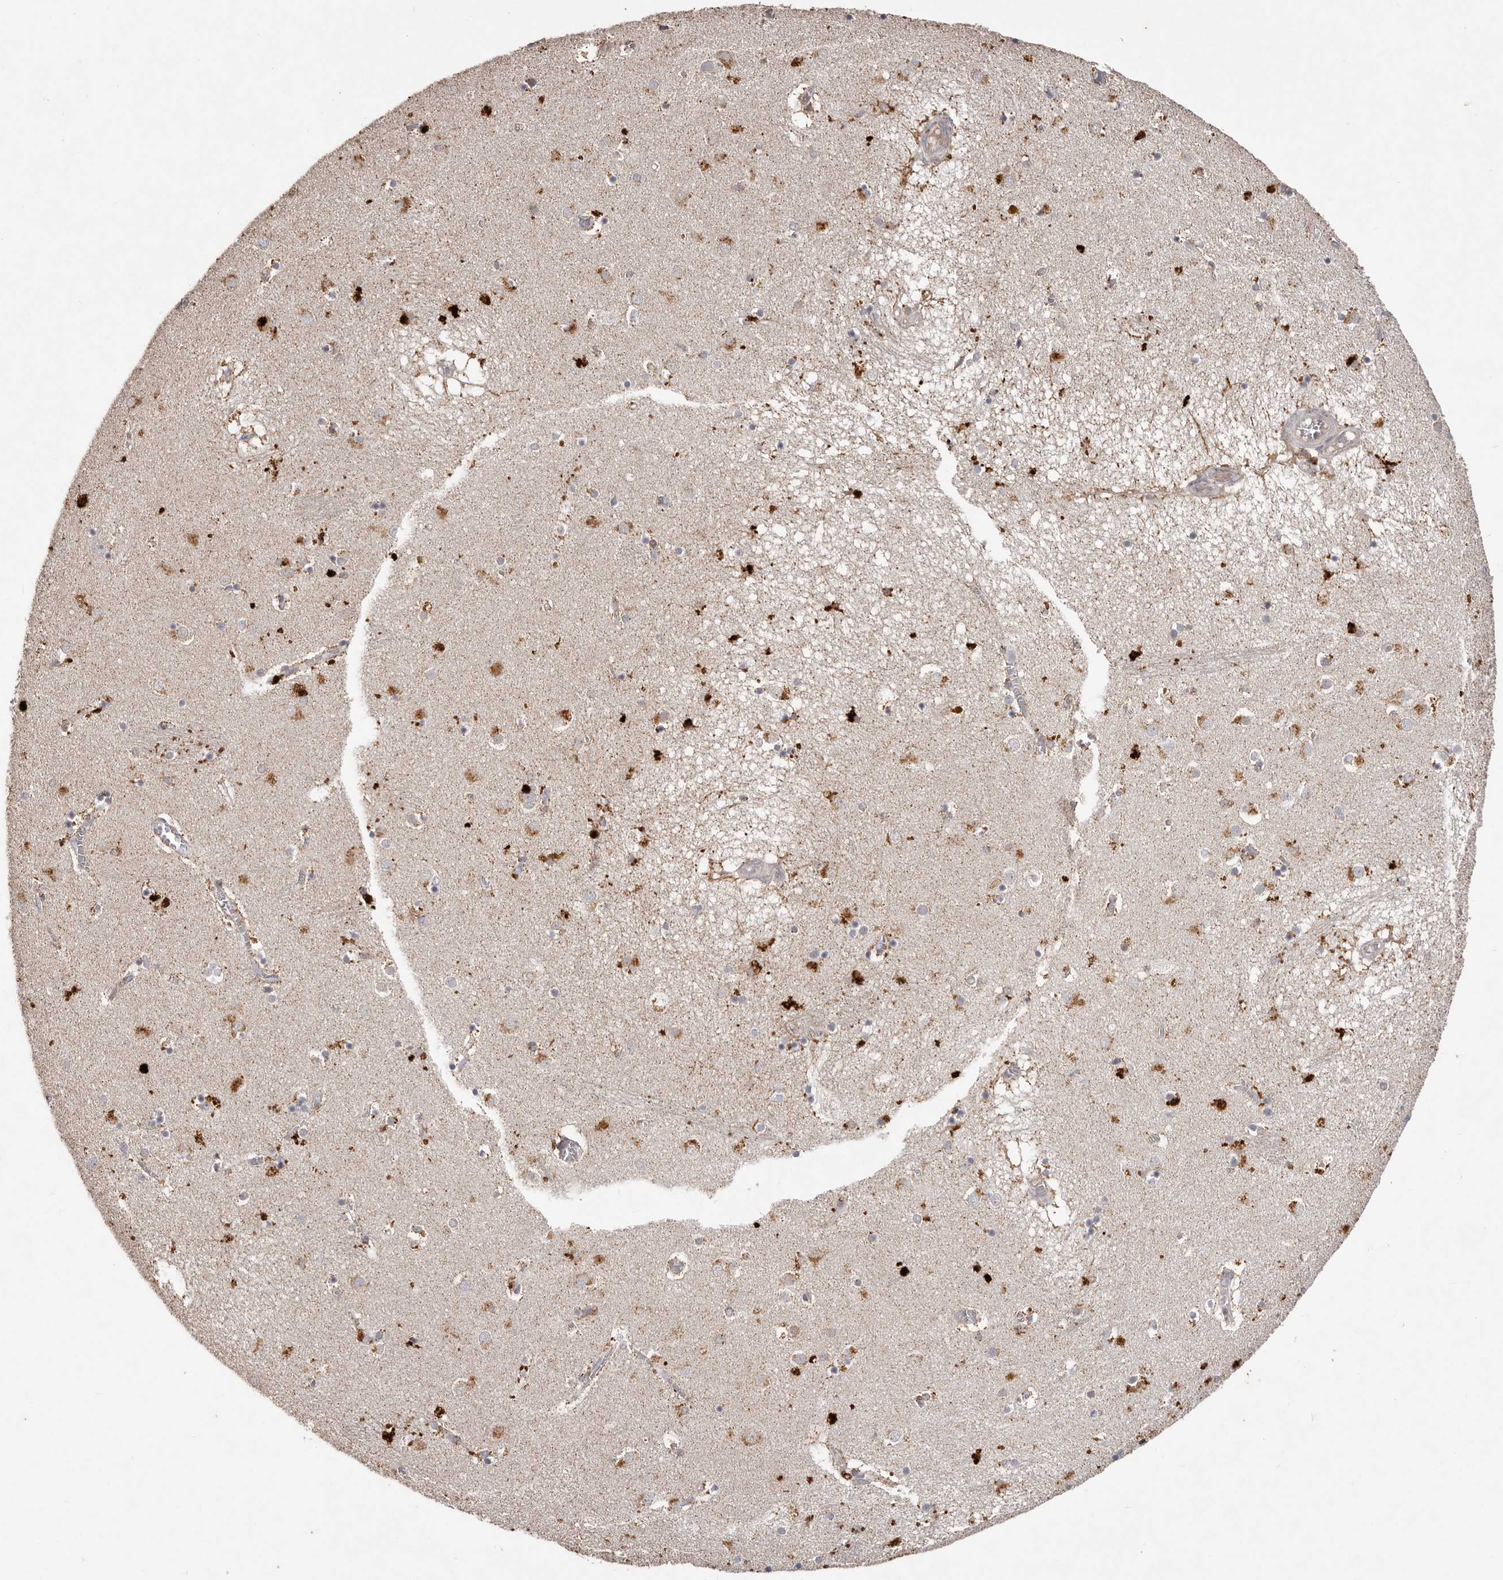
{"staining": {"intensity": "moderate", "quantity": "<25%", "location": "cytoplasmic/membranous"}, "tissue": "caudate", "cell_type": "Glial cells", "image_type": "normal", "snomed": [{"axis": "morphology", "description": "Normal tissue, NOS"}, {"axis": "topography", "description": "Lateral ventricle wall"}], "caption": "This histopathology image displays immunohistochemistry (IHC) staining of unremarkable human caudate, with low moderate cytoplasmic/membranous positivity in about <25% of glial cells.", "gene": "PLOD2", "patient": {"sex": "male", "age": 70}}